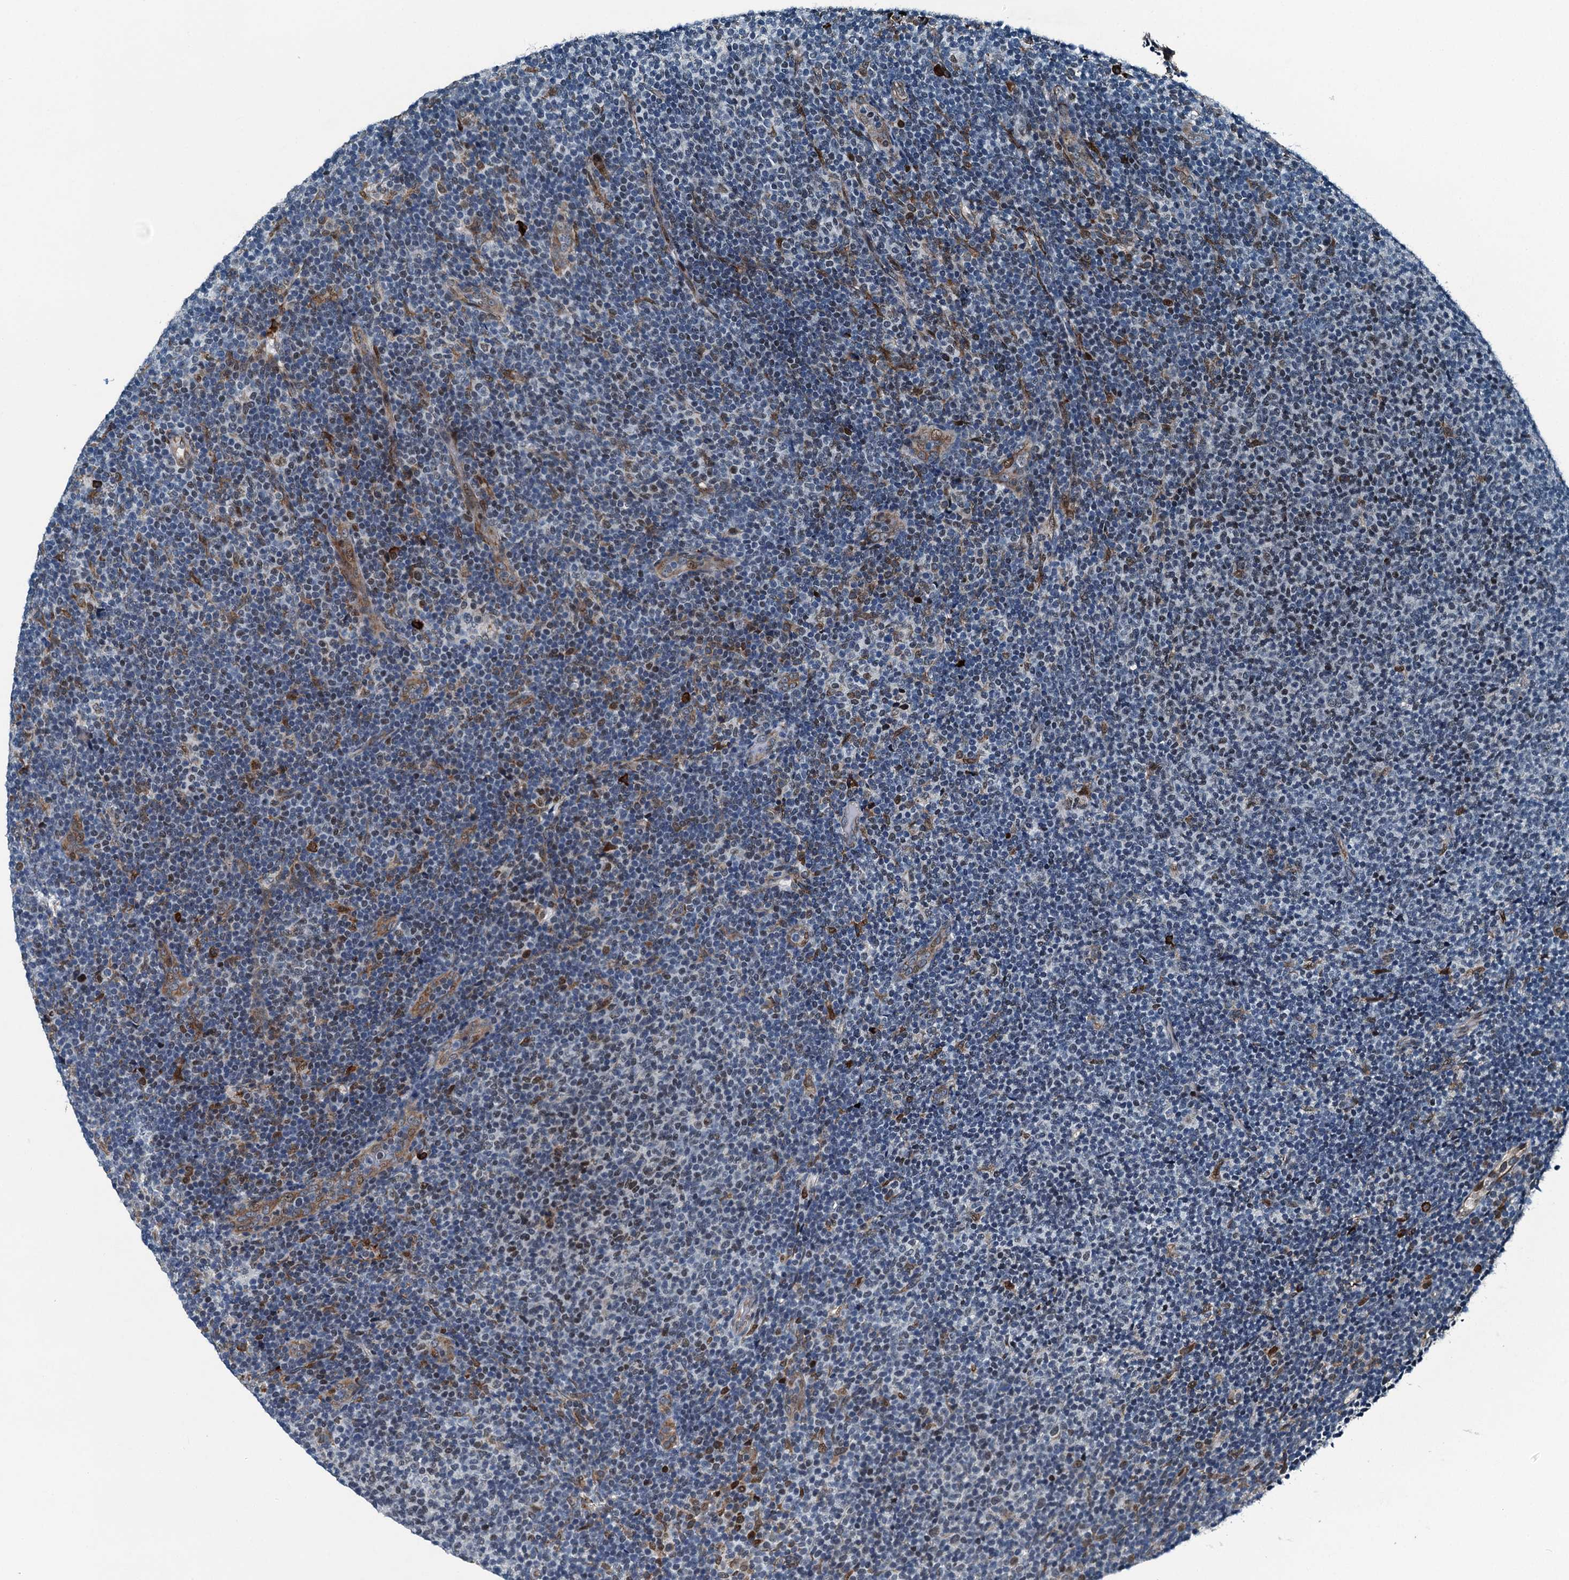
{"staining": {"intensity": "negative", "quantity": "none", "location": "none"}, "tissue": "lymphoma", "cell_type": "Tumor cells", "image_type": "cancer", "snomed": [{"axis": "morphology", "description": "Malignant lymphoma, non-Hodgkin's type, Low grade"}, {"axis": "topography", "description": "Lymph node"}], "caption": "An IHC histopathology image of lymphoma is shown. There is no staining in tumor cells of lymphoma.", "gene": "TAMALIN", "patient": {"sex": "male", "age": 66}}